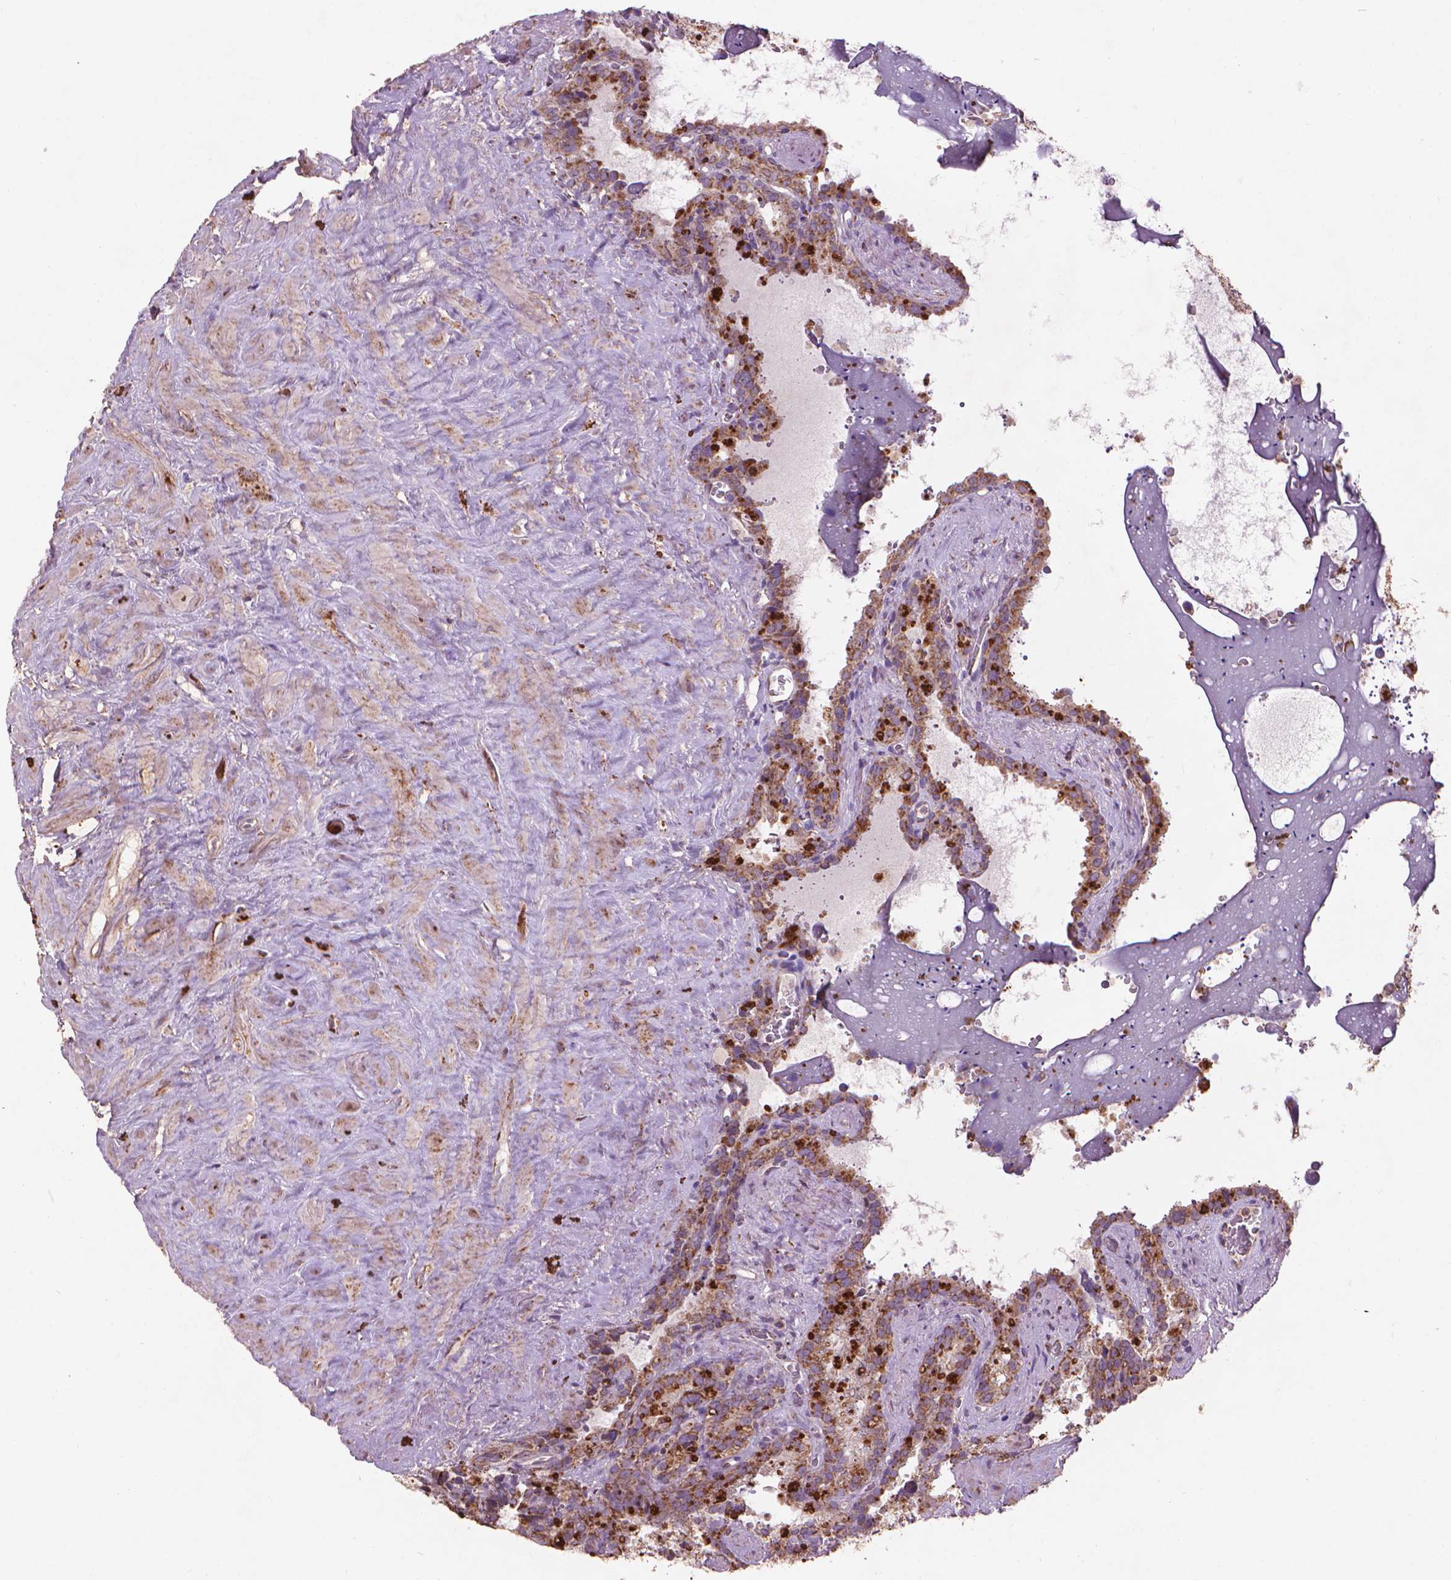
{"staining": {"intensity": "moderate", "quantity": ">75%", "location": "cytoplasmic/membranous"}, "tissue": "seminal vesicle", "cell_type": "Glandular cells", "image_type": "normal", "snomed": [{"axis": "morphology", "description": "Normal tissue, NOS"}, {"axis": "topography", "description": "Prostate"}, {"axis": "topography", "description": "Seminal veicle"}], "caption": "A photomicrograph of seminal vesicle stained for a protein shows moderate cytoplasmic/membranous brown staining in glandular cells.", "gene": "NLRX1", "patient": {"sex": "male", "age": 71}}